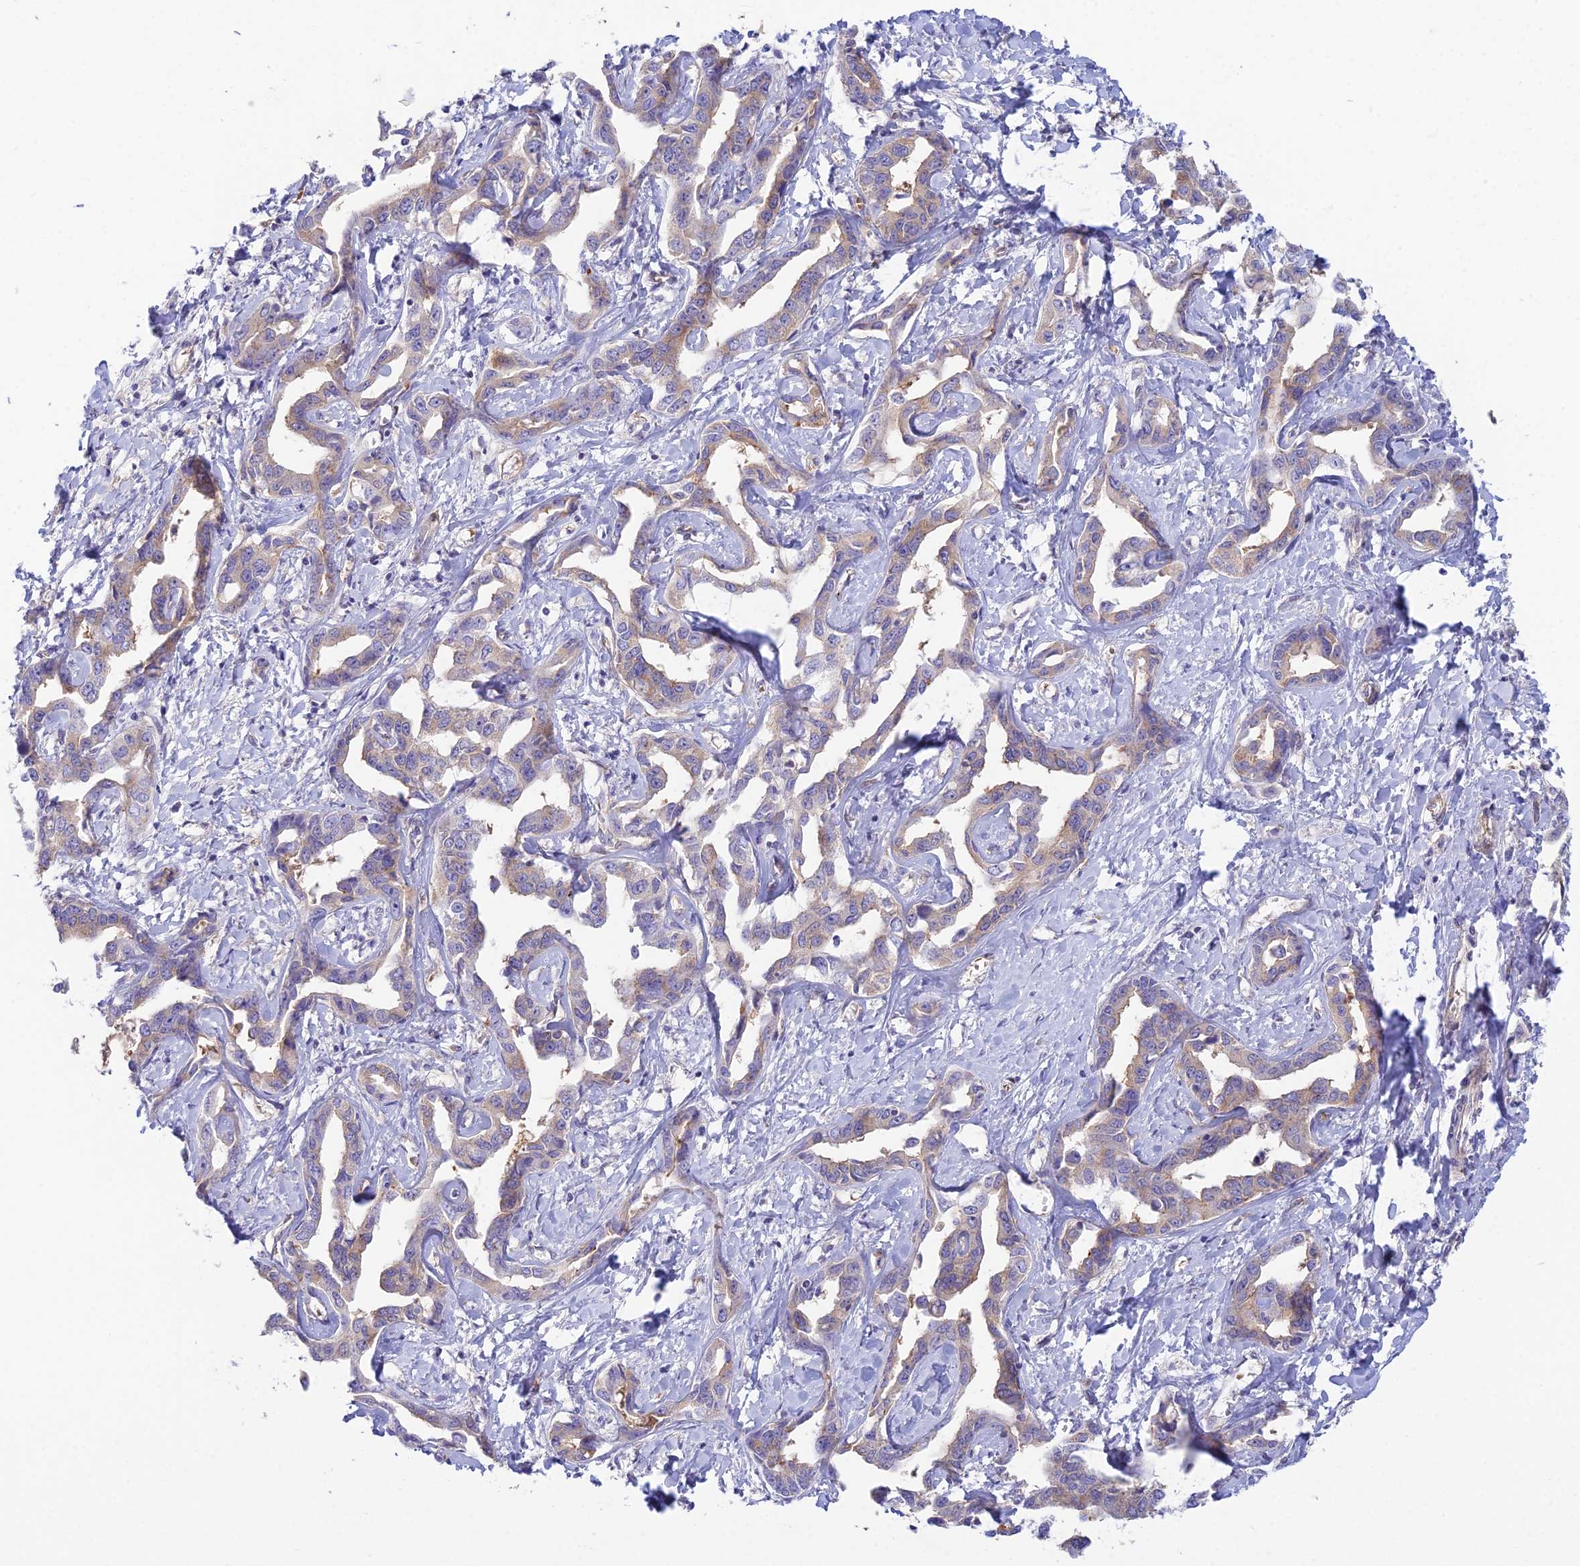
{"staining": {"intensity": "weak", "quantity": "25%-75%", "location": "cytoplasmic/membranous"}, "tissue": "liver cancer", "cell_type": "Tumor cells", "image_type": "cancer", "snomed": [{"axis": "morphology", "description": "Cholangiocarcinoma"}, {"axis": "topography", "description": "Liver"}], "caption": "Immunohistochemical staining of human liver cancer exhibits weak cytoplasmic/membranous protein staining in about 25%-75% of tumor cells.", "gene": "ZNF564", "patient": {"sex": "male", "age": 59}}